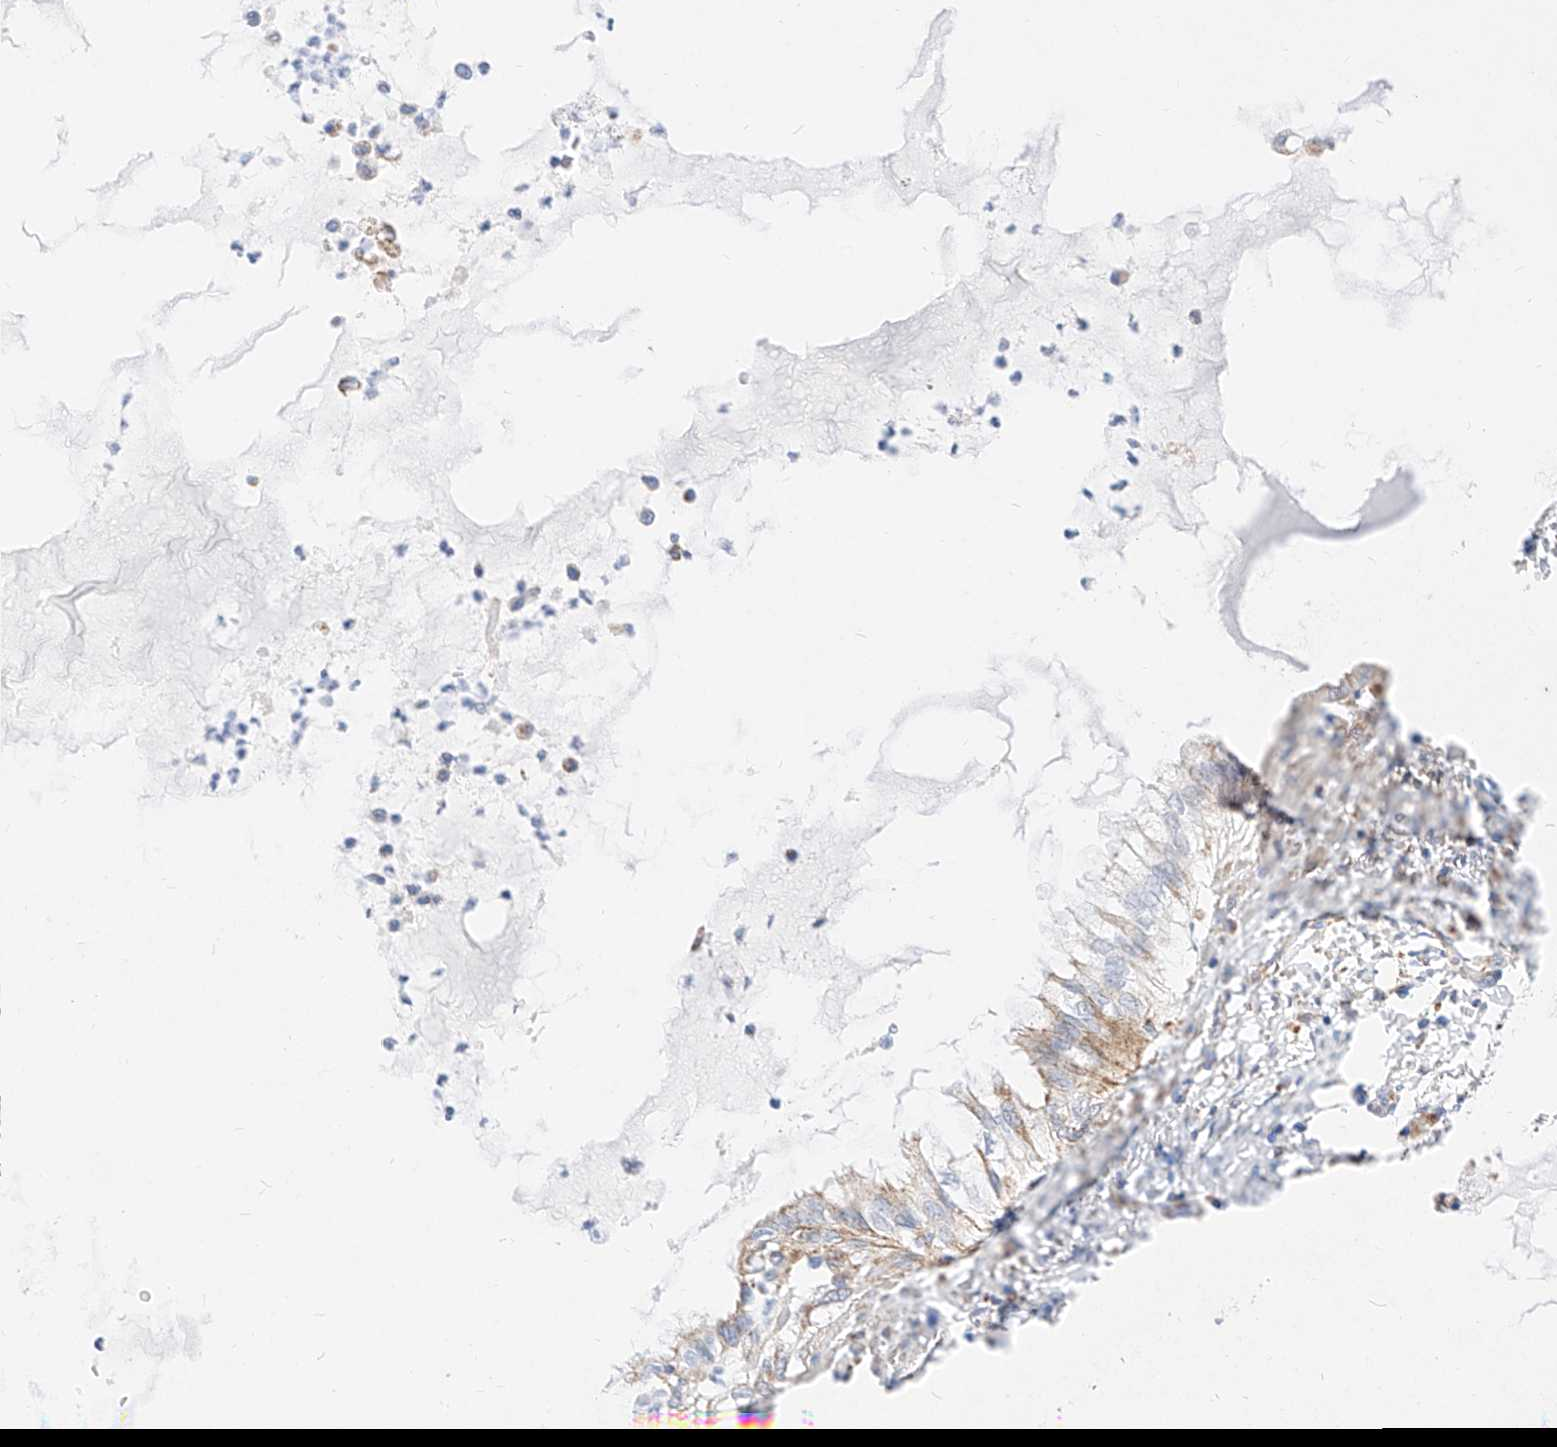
{"staining": {"intensity": "weak", "quantity": "<25%", "location": "cytoplasmic/membranous"}, "tissue": "lung cancer", "cell_type": "Tumor cells", "image_type": "cancer", "snomed": [{"axis": "morphology", "description": "Adenocarcinoma, NOS"}, {"axis": "topography", "description": "Lung"}], "caption": "Immunohistochemistry image of neoplastic tissue: lung adenocarcinoma stained with DAB demonstrates no significant protein expression in tumor cells.", "gene": "C6orf62", "patient": {"sex": "female", "age": 70}}